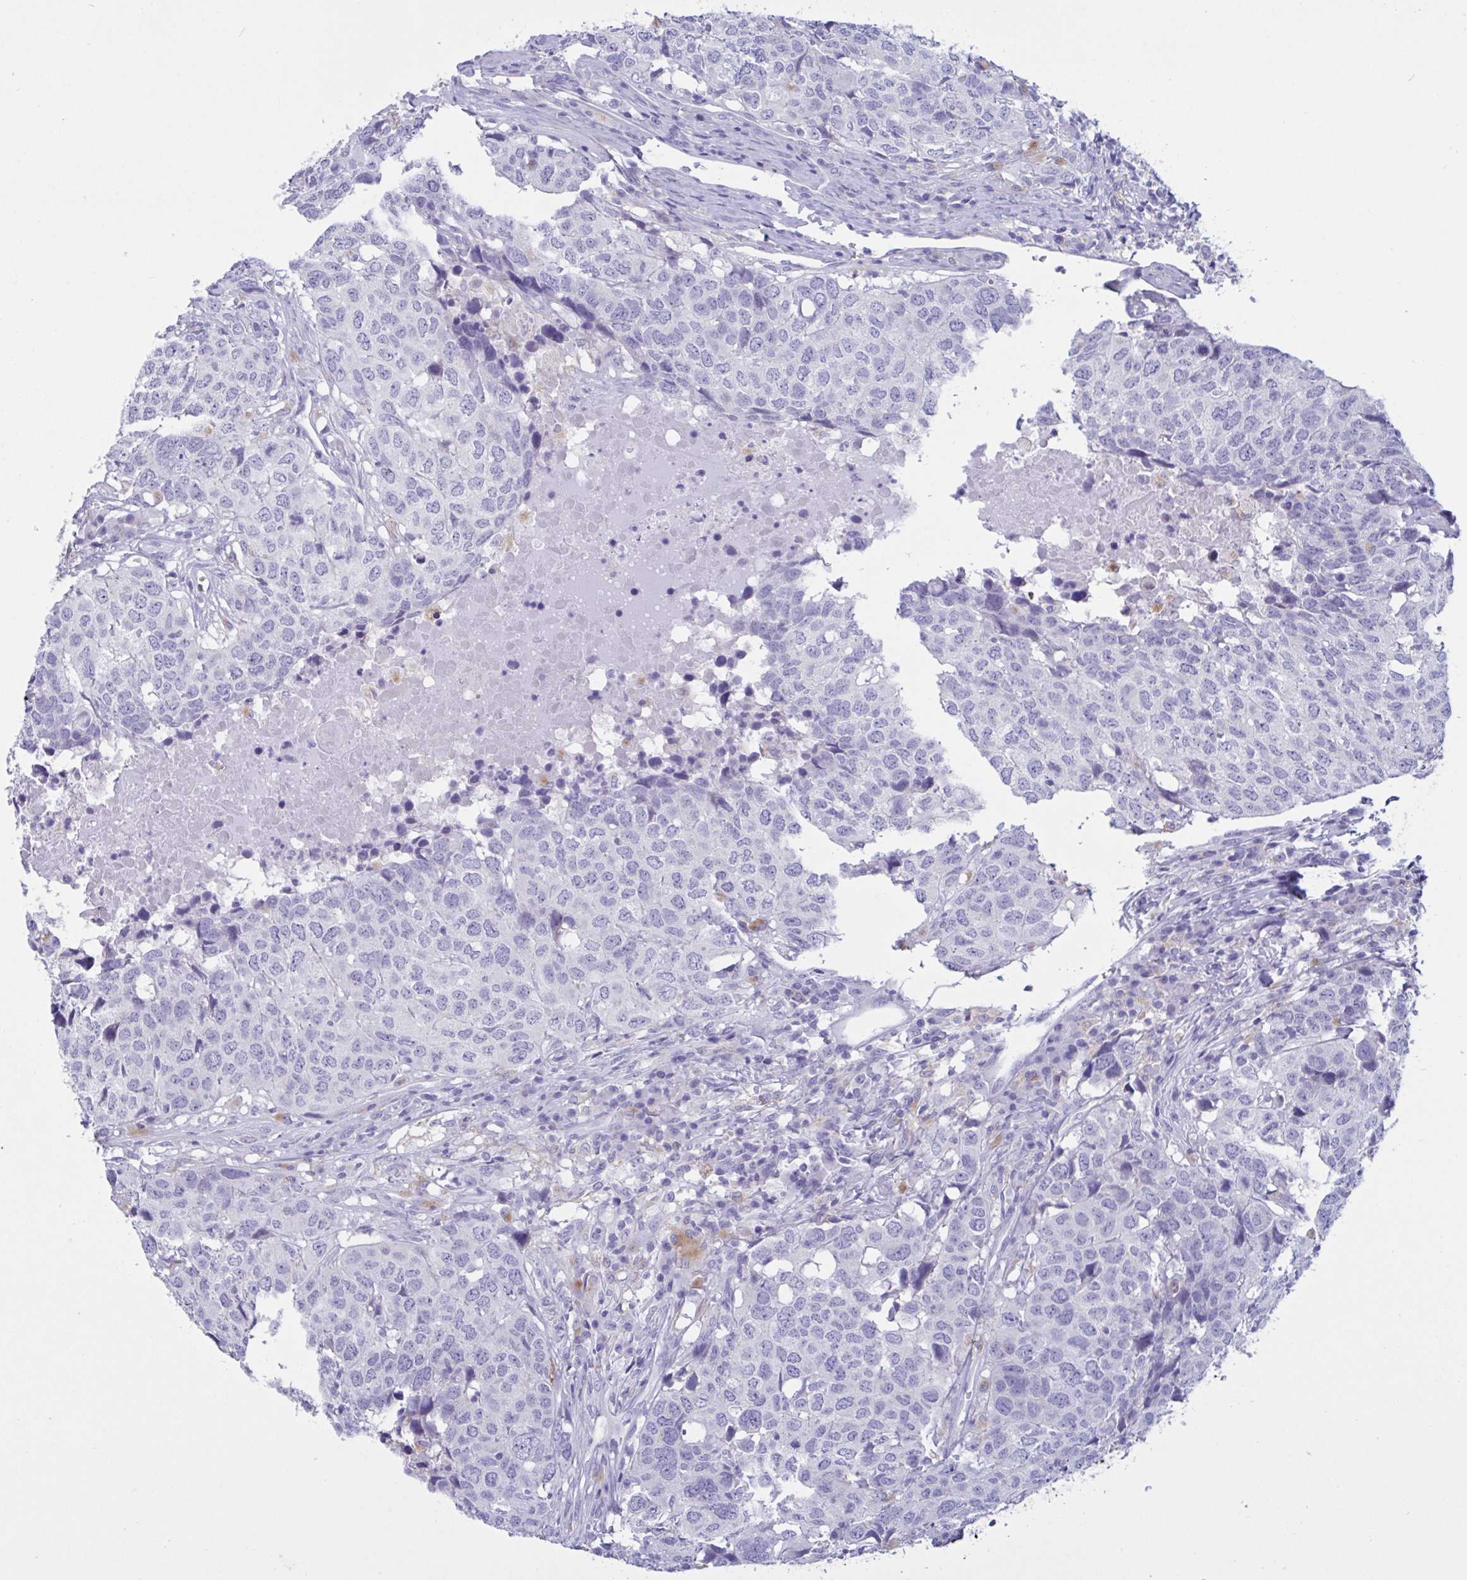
{"staining": {"intensity": "negative", "quantity": "none", "location": "none"}, "tissue": "head and neck cancer", "cell_type": "Tumor cells", "image_type": "cancer", "snomed": [{"axis": "morphology", "description": "Normal tissue, NOS"}, {"axis": "morphology", "description": "Squamous cell carcinoma, NOS"}, {"axis": "topography", "description": "Skeletal muscle"}, {"axis": "topography", "description": "Vascular tissue"}, {"axis": "topography", "description": "Peripheral nerve tissue"}, {"axis": "topography", "description": "Head-Neck"}], "caption": "Tumor cells are negative for brown protein staining in head and neck cancer (squamous cell carcinoma).", "gene": "RPL22L1", "patient": {"sex": "male", "age": 66}}